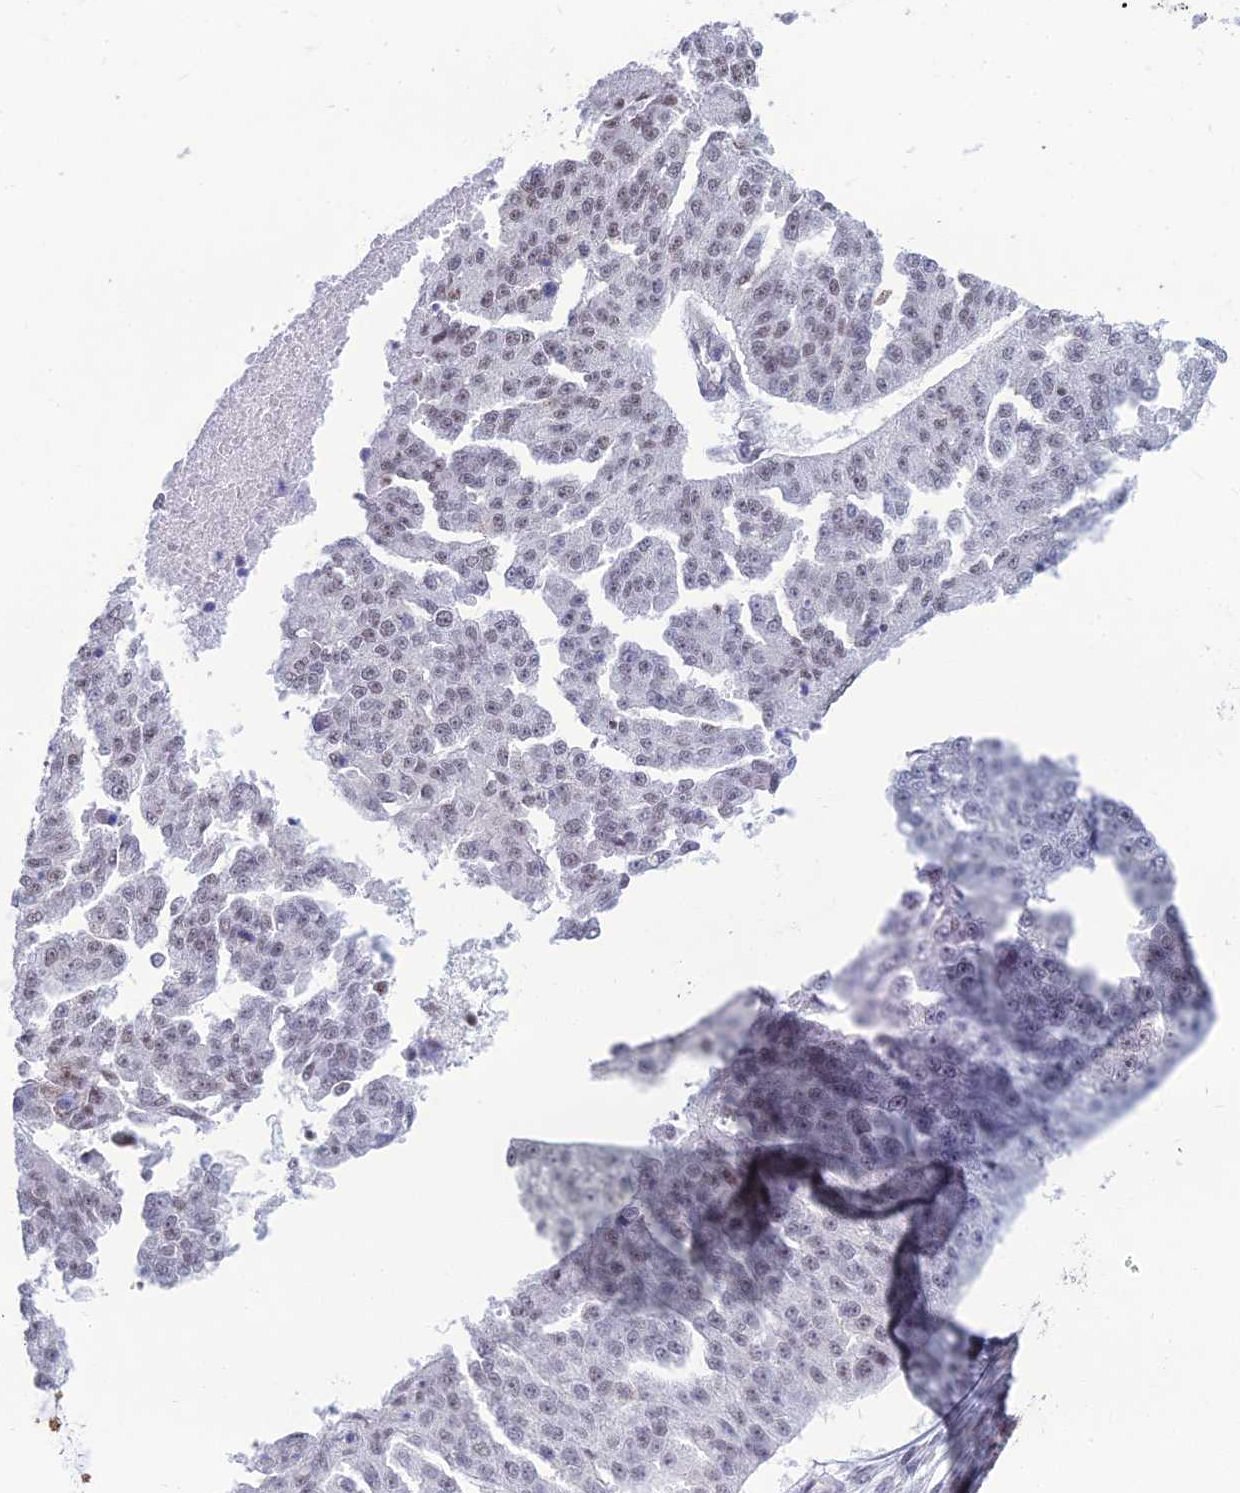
{"staining": {"intensity": "weak", "quantity": "25%-75%", "location": "nuclear"}, "tissue": "ovarian cancer", "cell_type": "Tumor cells", "image_type": "cancer", "snomed": [{"axis": "morphology", "description": "Cystadenocarcinoma, serous, NOS"}, {"axis": "topography", "description": "Ovary"}], "caption": "Human ovarian cancer stained with a brown dye shows weak nuclear positive staining in approximately 25%-75% of tumor cells.", "gene": "SRSF7", "patient": {"sex": "female", "age": 58}}